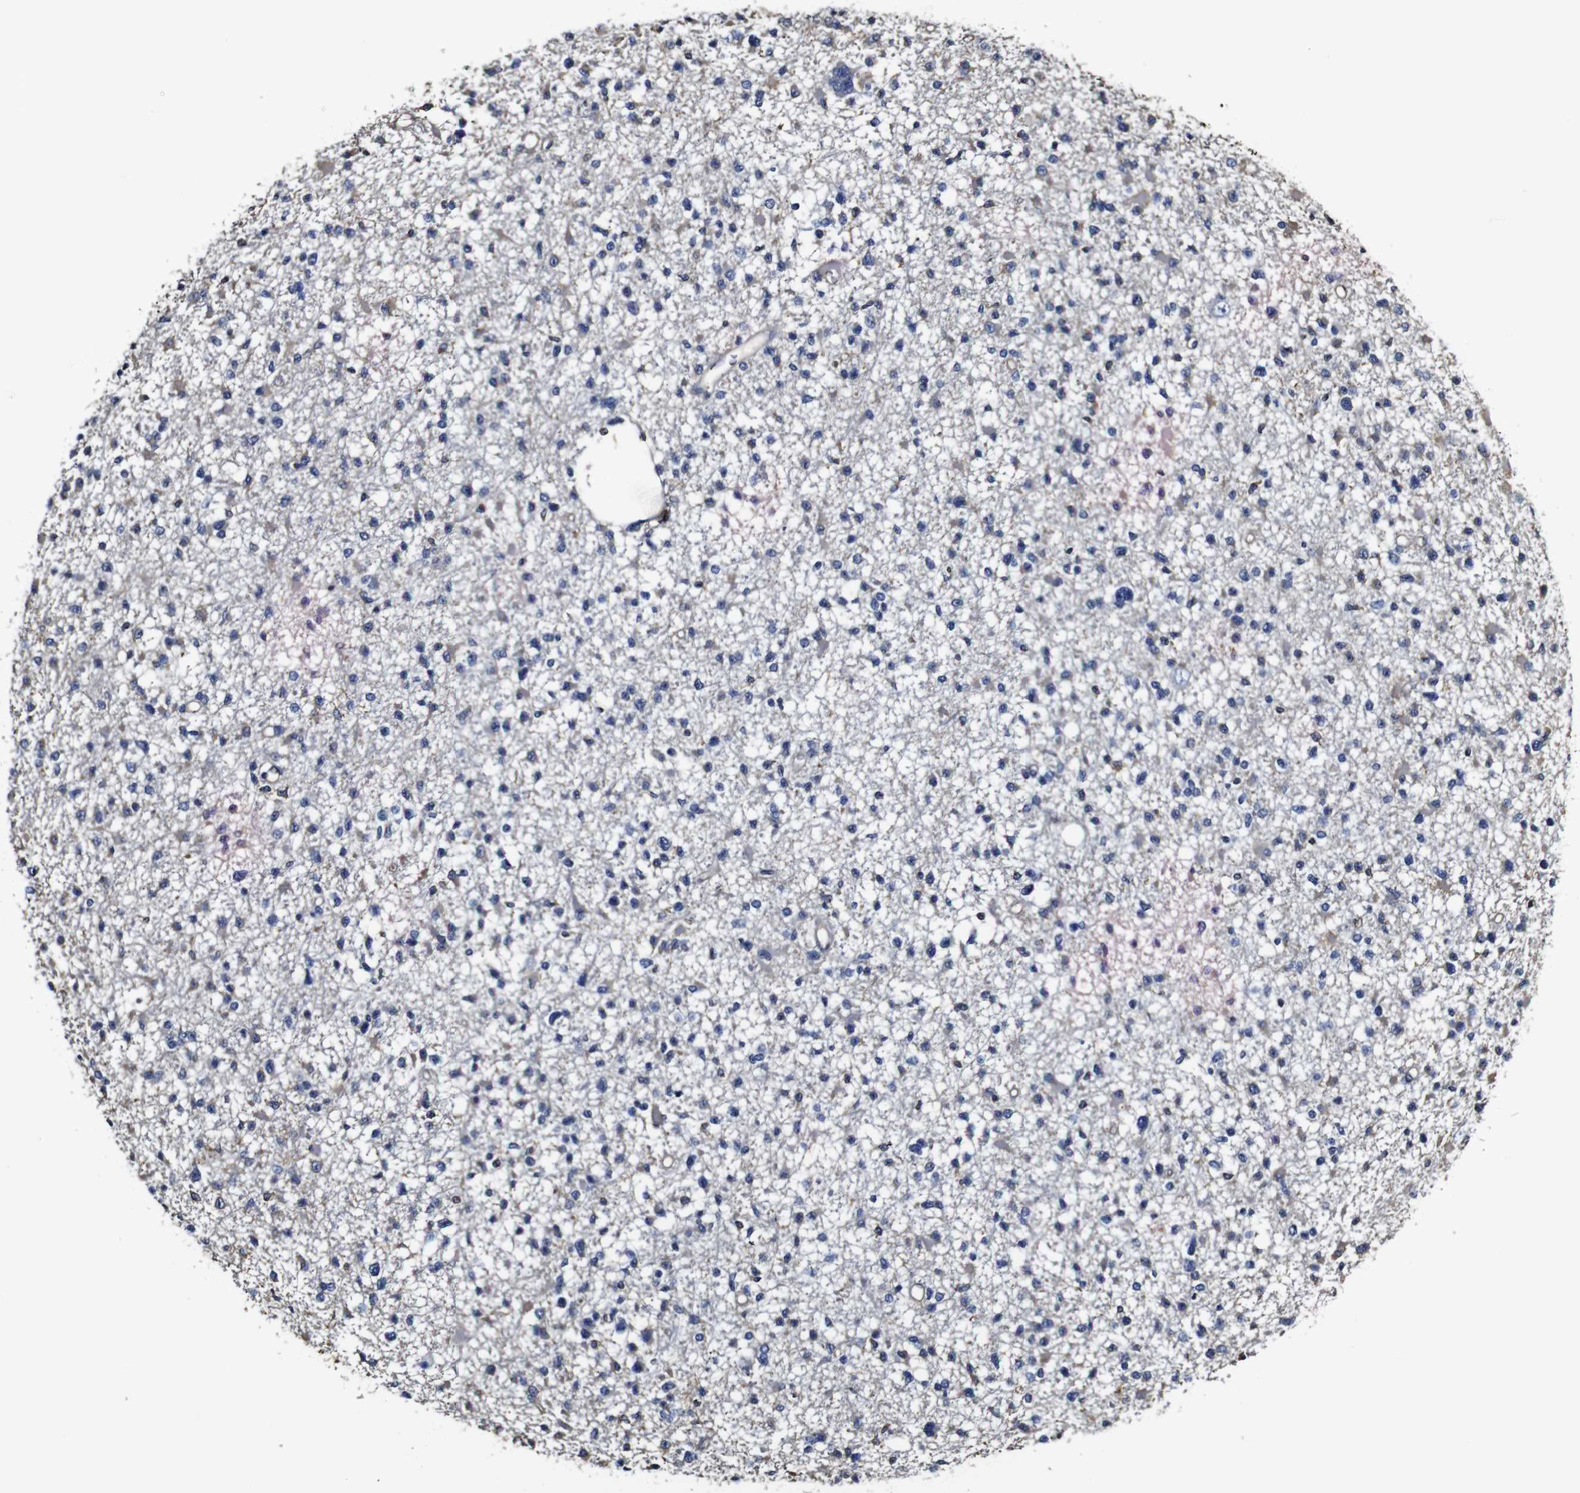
{"staining": {"intensity": "negative", "quantity": "none", "location": "none"}, "tissue": "glioma", "cell_type": "Tumor cells", "image_type": "cancer", "snomed": [{"axis": "morphology", "description": "Glioma, malignant, Low grade"}, {"axis": "topography", "description": "Brain"}], "caption": "Malignant glioma (low-grade) was stained to show a protein in brown. There is no significant expression in tumor cells. Nuclei are stained in blue.", "gene": "MSN", "patient": {"sex": "female", "age": 22}}